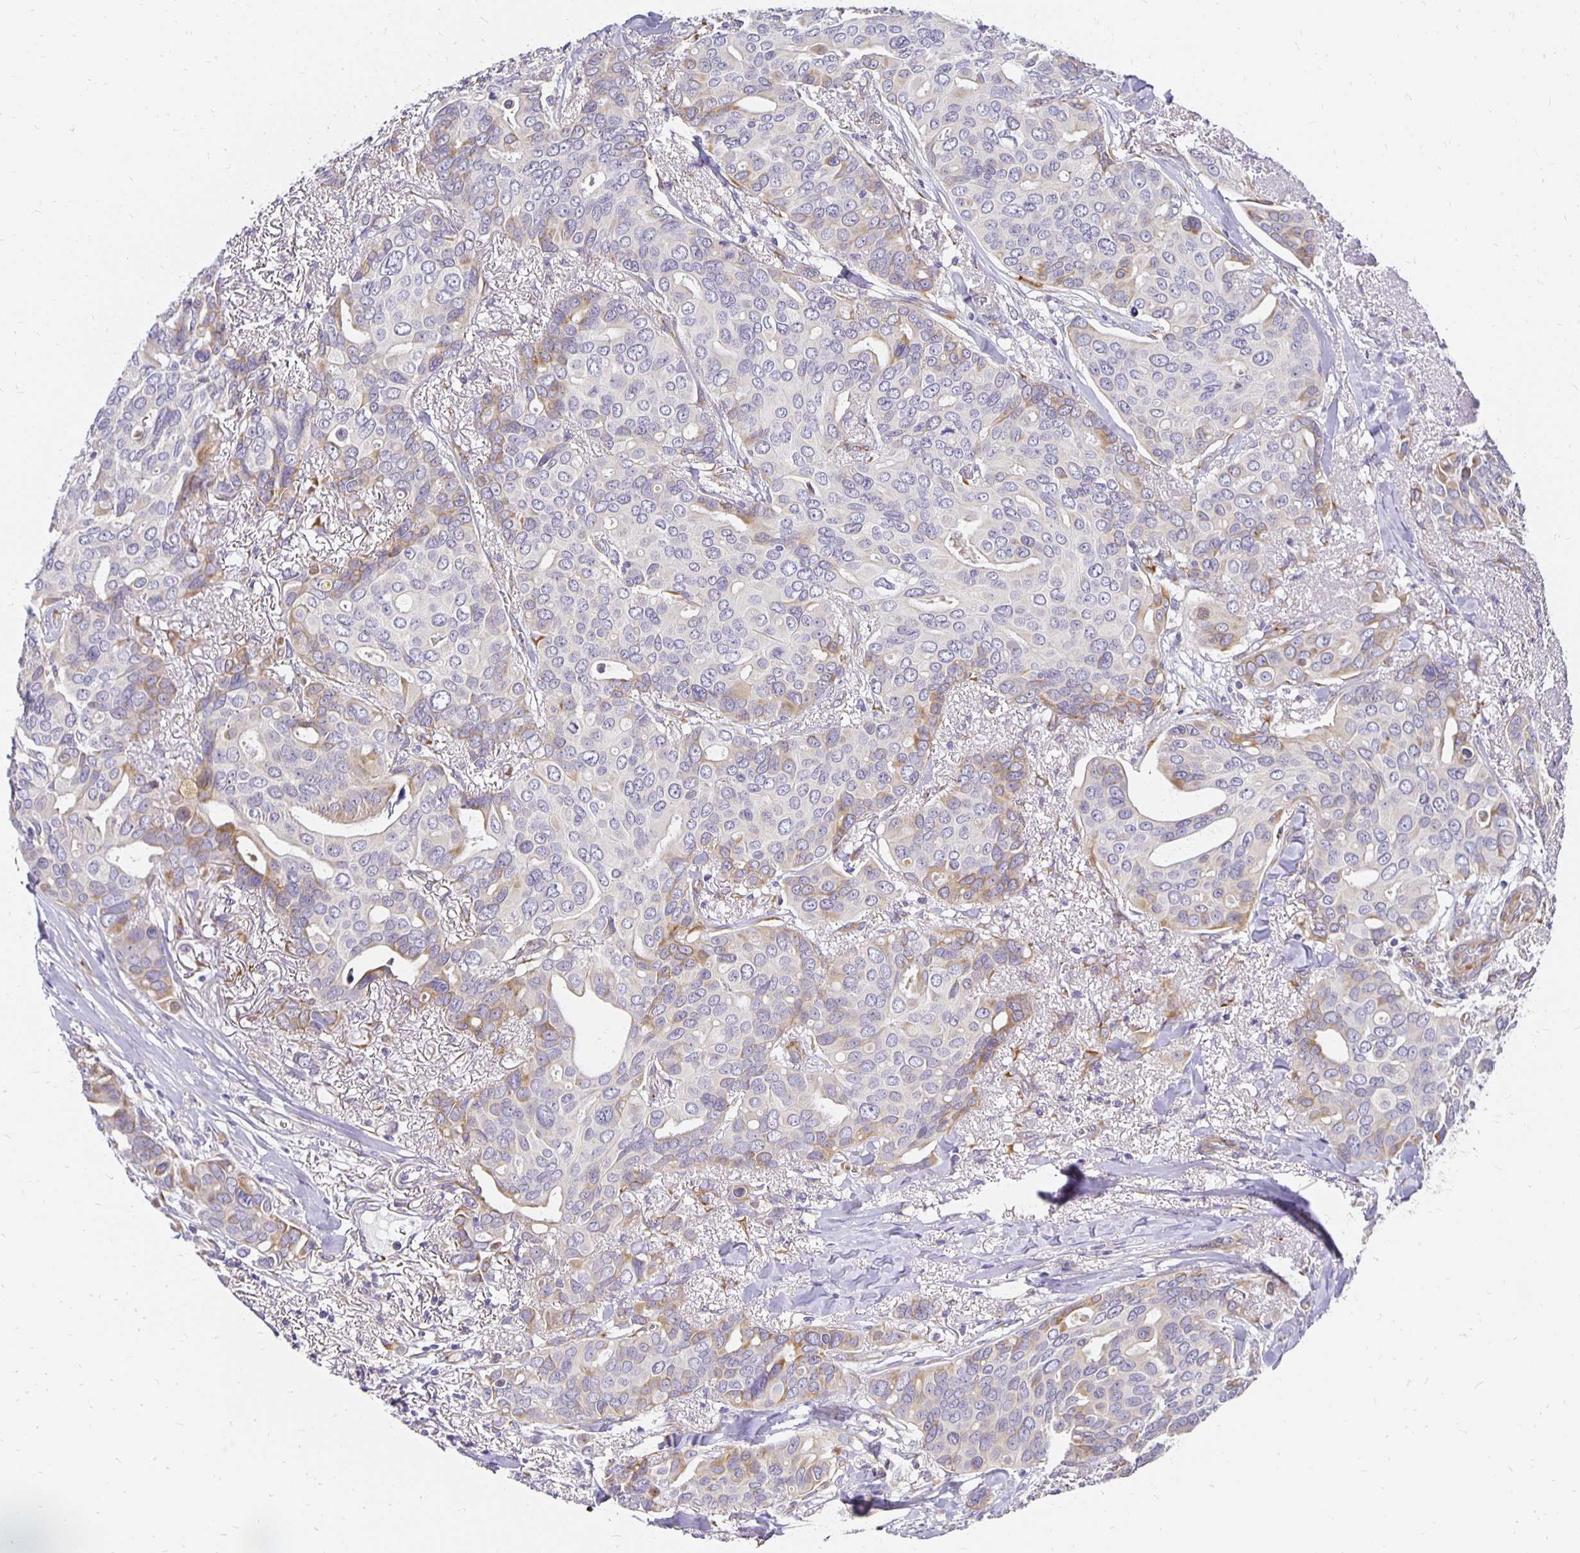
{"staining": {"intensity": "weak", "quantity": "<25%", "location": "cytoplasmic/membranous"}, "tissue": "breast cancer", "cell_type": "Tumor cells", "image_type": "cancer", "snomed": [{"axis": "morphology", "description": "Duct carcinoma"}, {"axis": "topography", "description": "Breast"}], "caption": "This is a histopathology image of immunohistochemistry staining of invasive ductal carcinoma (breast), which shows no staining in tumor cells. Nuclei are stained in blue.", "gene": "PLOD1", "patient": {"sex": "female", "age": 54}}